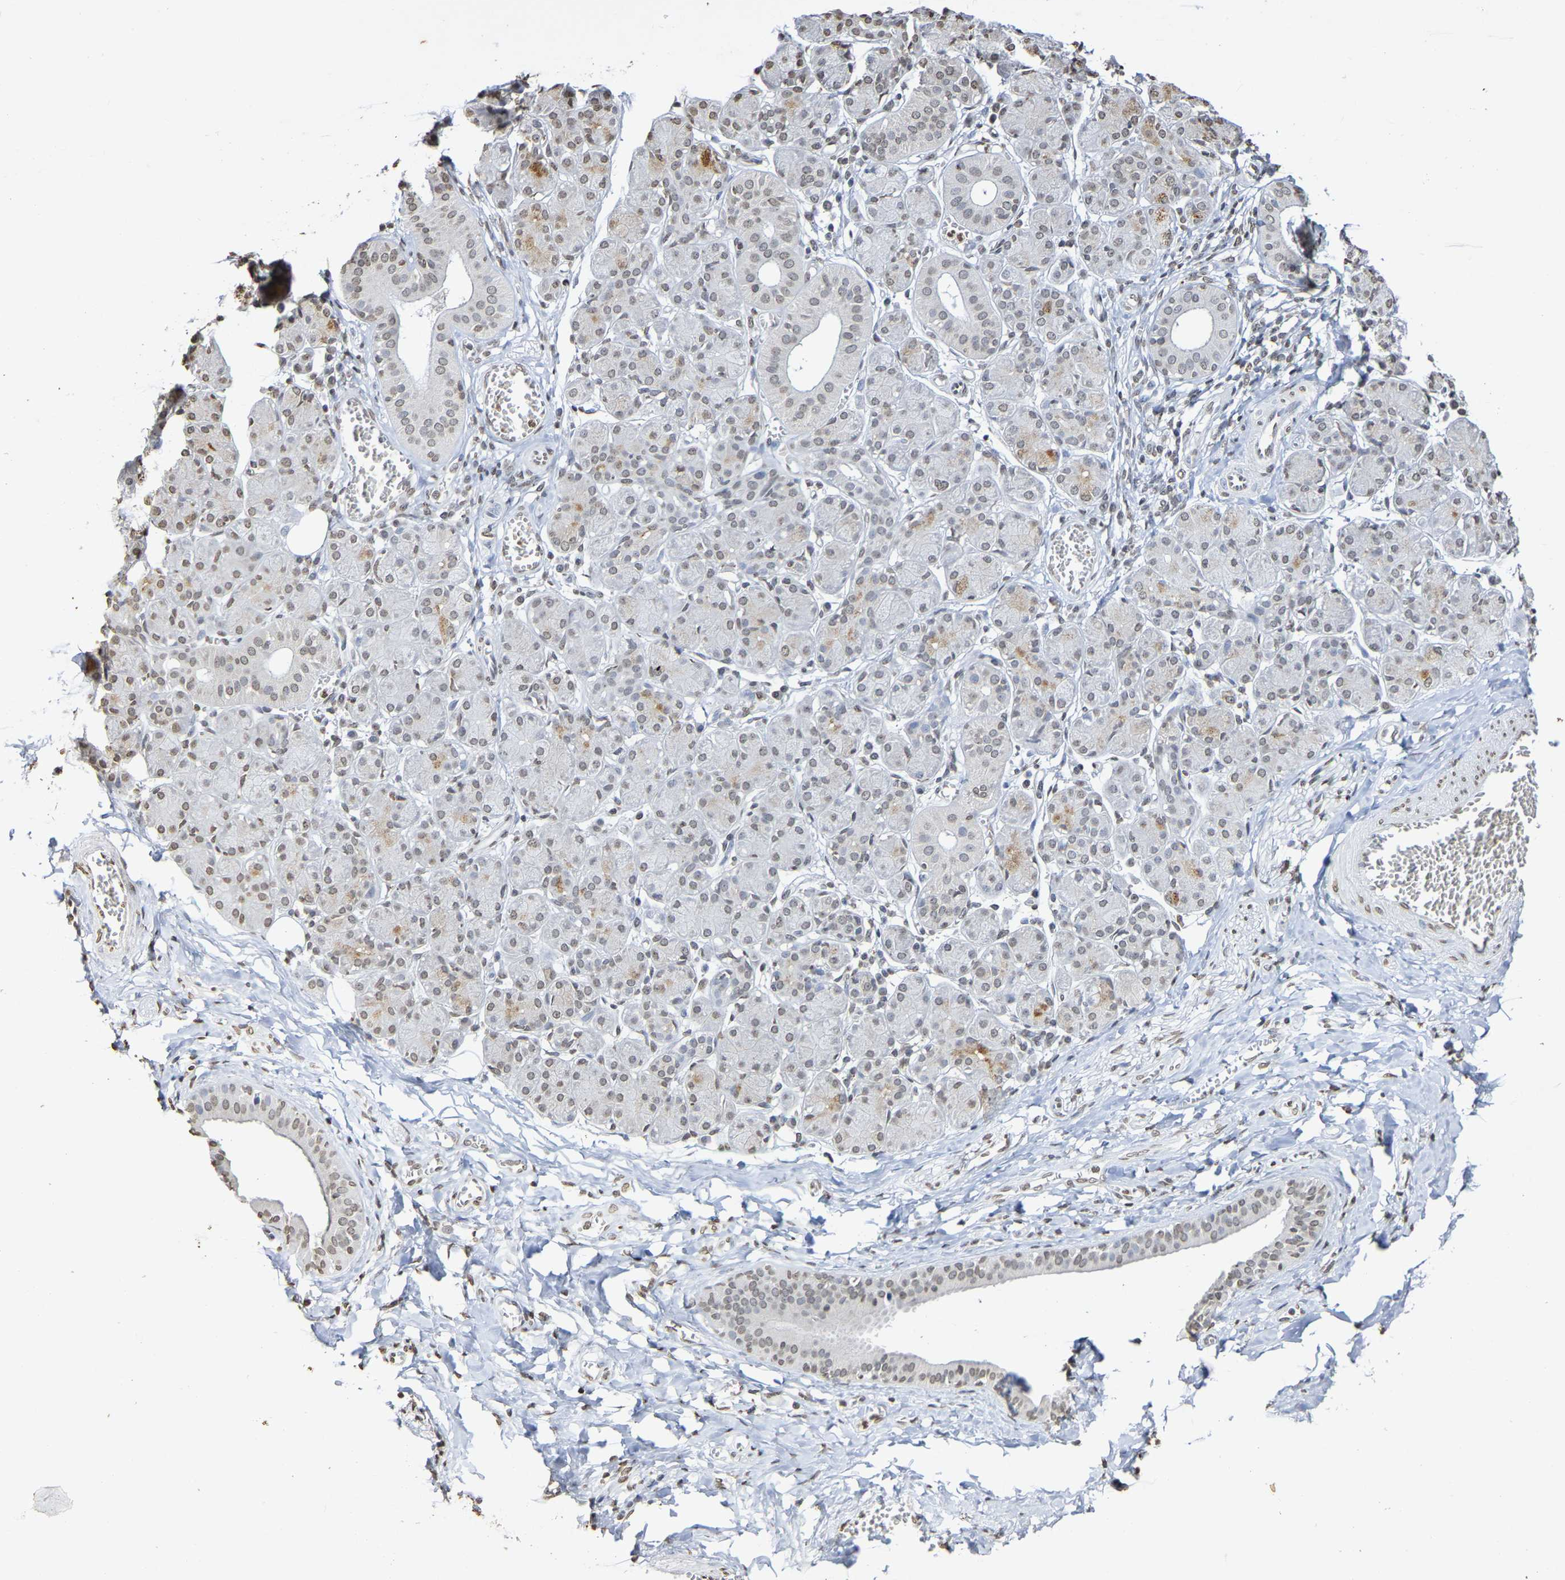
{"staining": {"intensity": "moderate", "quantity": "25%-75%", "location": "nuclear"}, "tissue": "salivary gland", "cell_type": "Glandular cells", "image_type": "normal", "snomed": [{"axis": "morphology", "description": "Normal tissue, NOS"}, {"axis": "morphology", "description": "Inflammation, NOS"}, {"axis": "topography", "description": "Lymph node"}, {"axis": "topography", "description": "Salivary gland"}], "caption": "The image exhibits a brown stain indicating the presence of a protein in the nuclear of glandular cells in salivary gland.", "gene": "ATF4", "patient": {"sex": "male", "age": 3}}